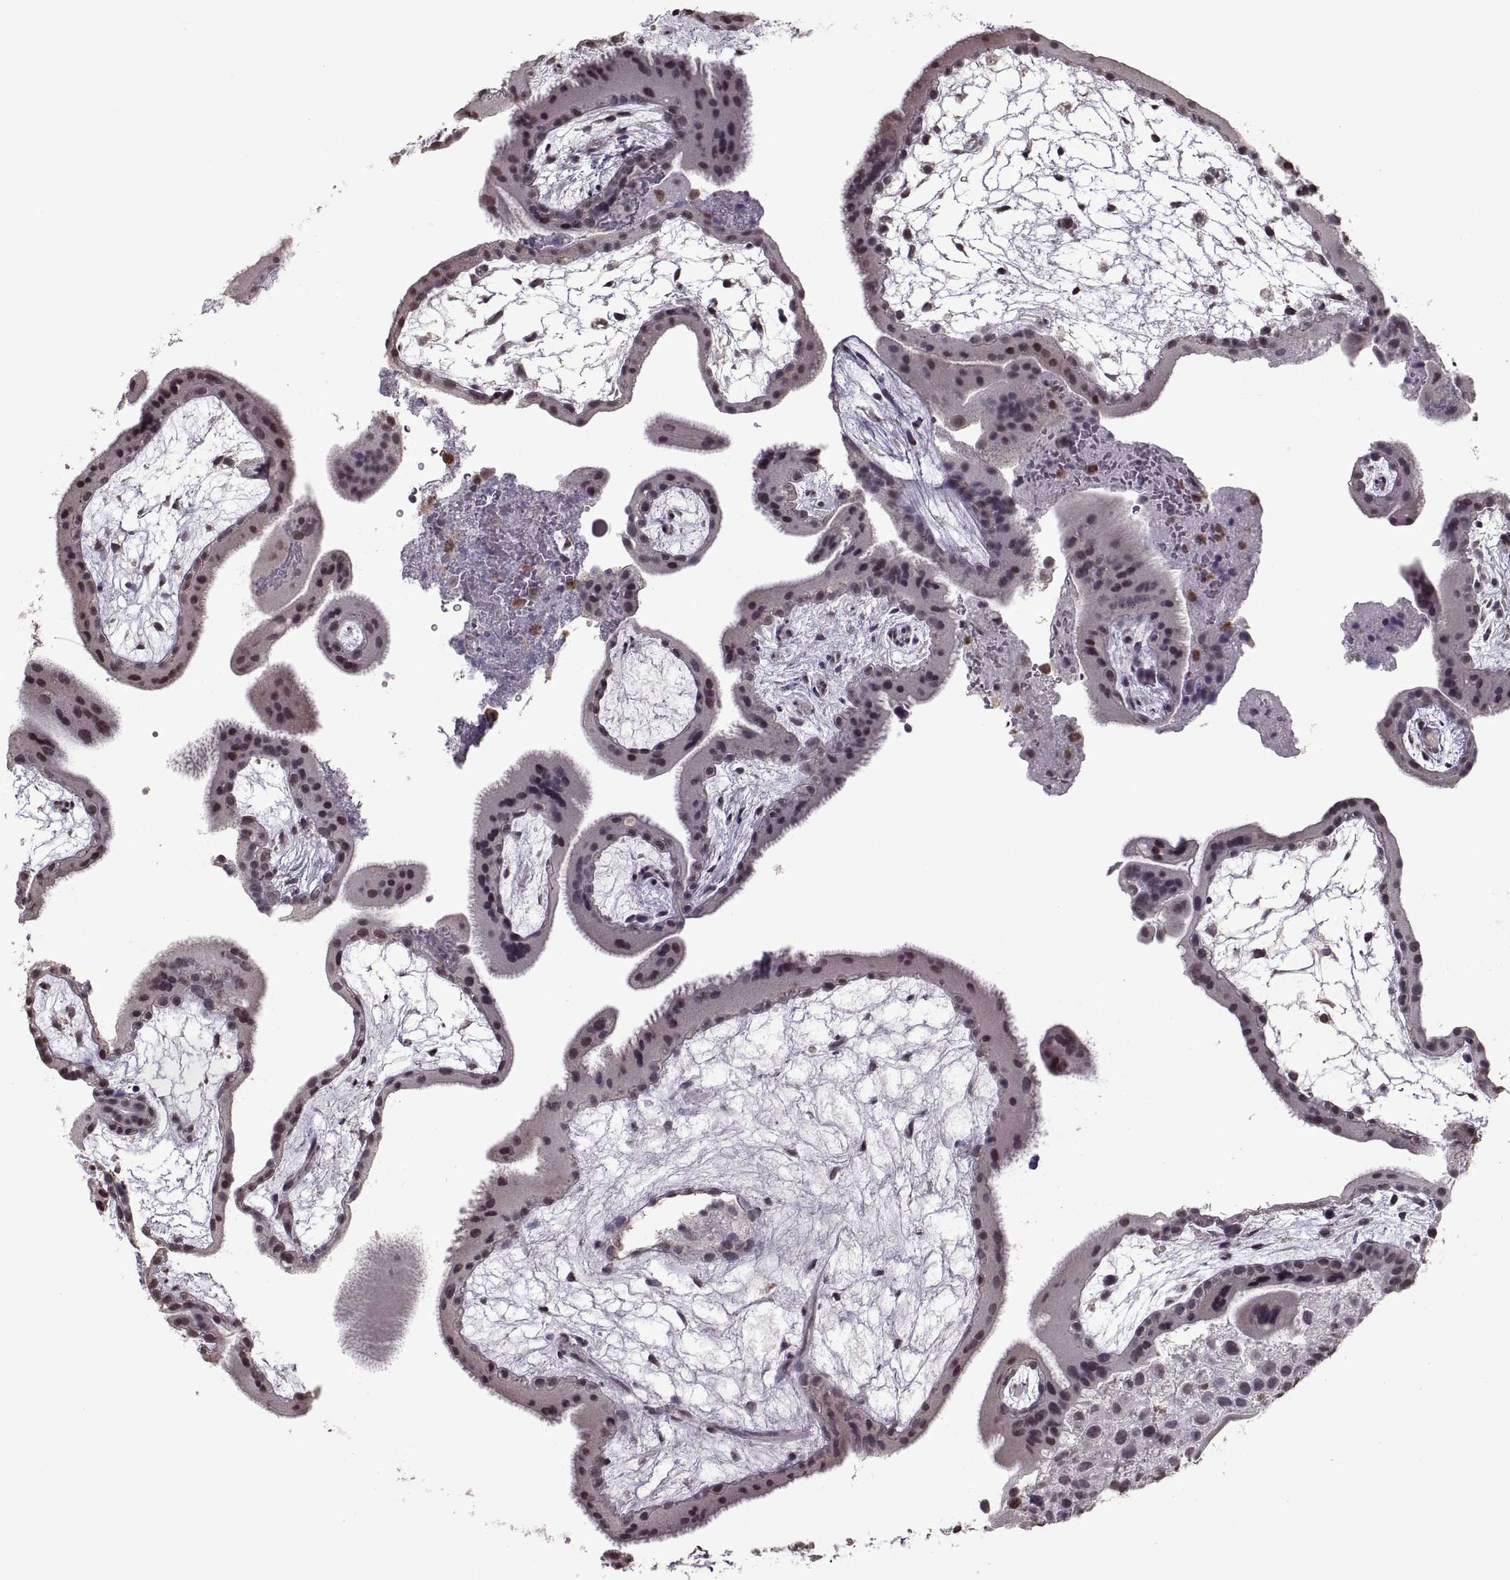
{"staining": {"intensity": "weak", "quantity": "25%-75%", "location": "nuclear"}, "tissue": "placenta", "cell_type": "Decidual cells", "image_type": "normal", "snomed": [{"axis": "morphology", "description": "Normal tissue, NOS"}, {"axis": "topography", "description": "Placenta"}], "caption": "Weak nuclear staining for a protein is present in about 25%-75% of decidual cells of normal placenta using IHC.", "gene": "PALS1", "patient": {"sex": "female", "age": 19}}